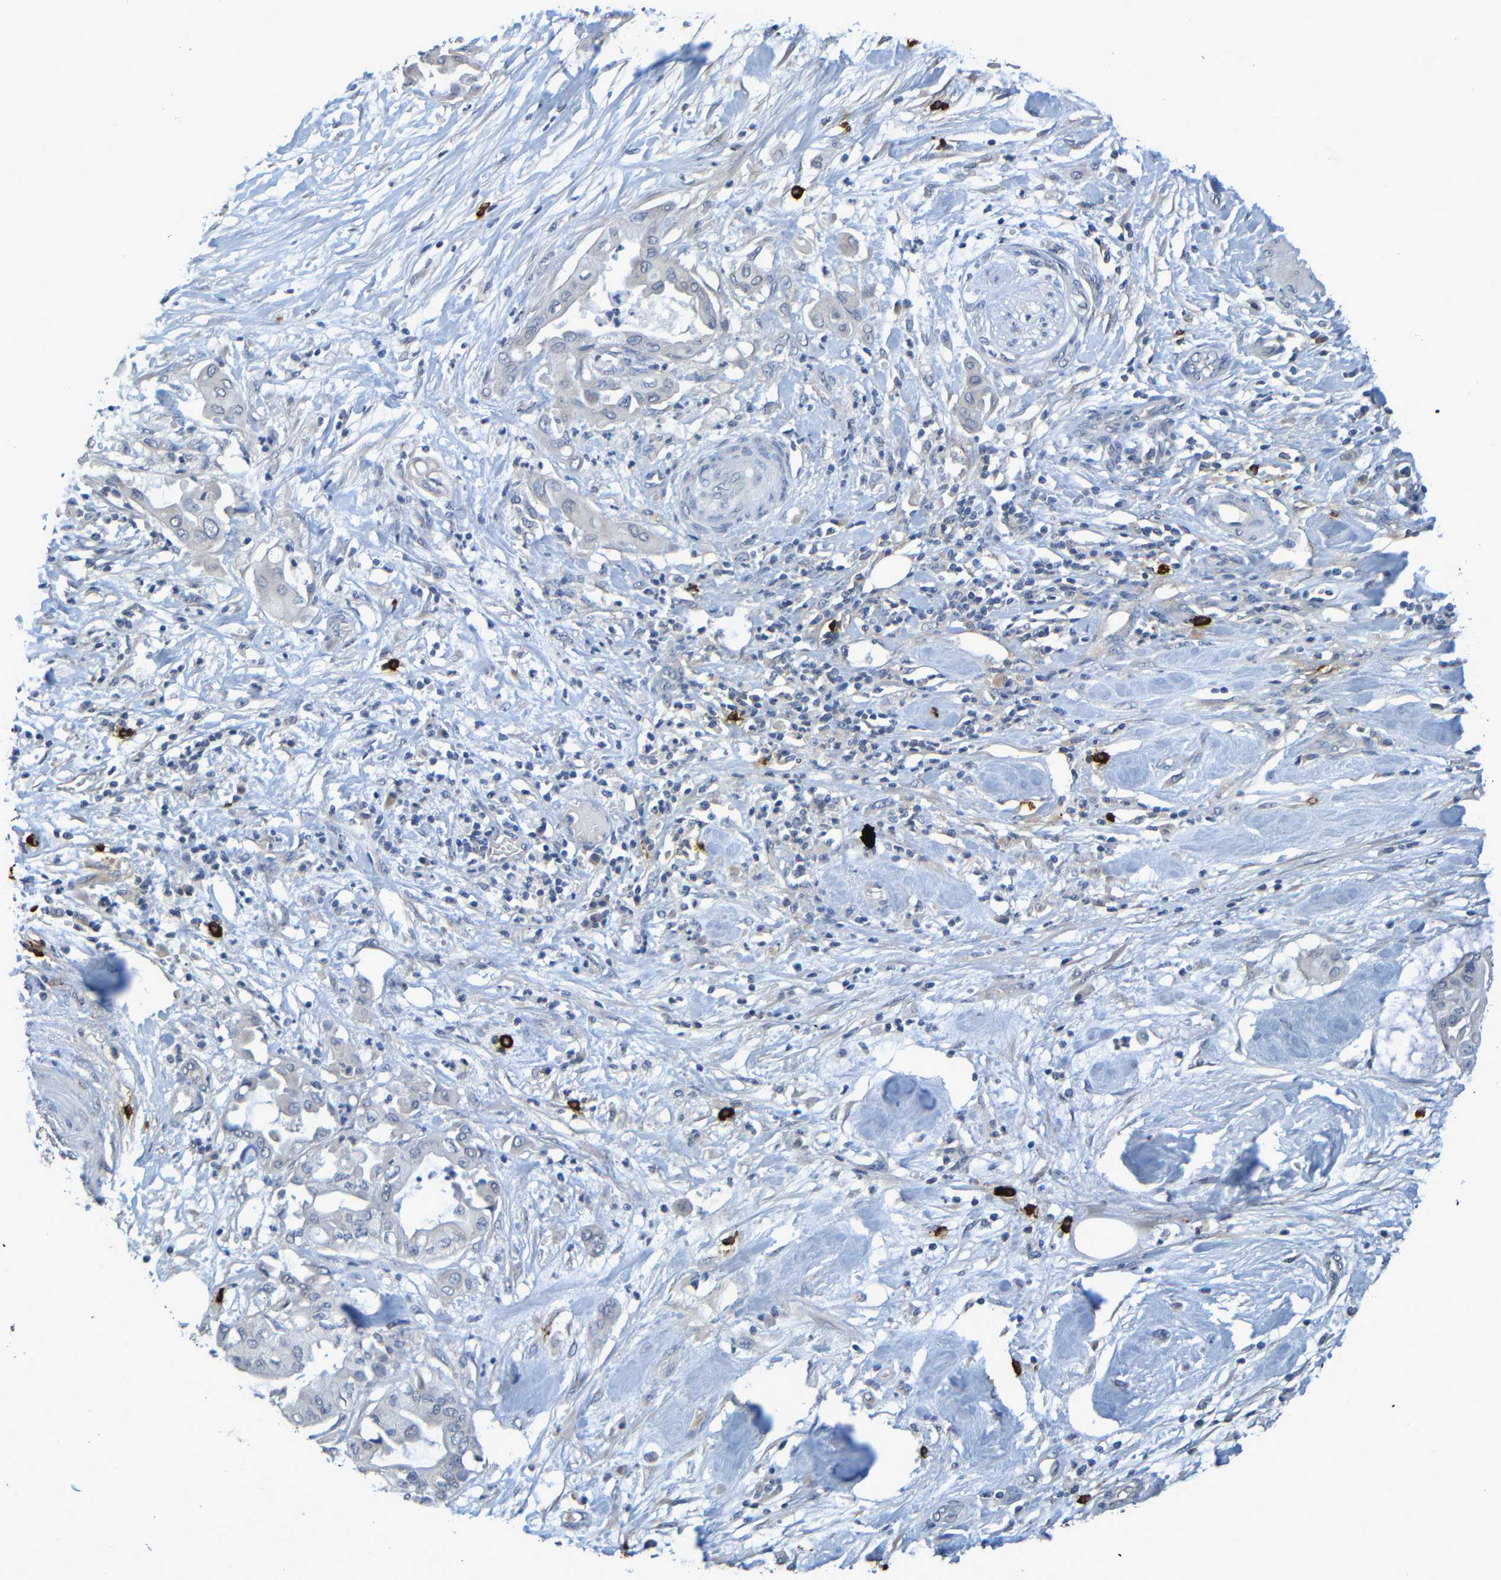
{"staining": {"intensity": "negative", "quantity": "none", "location": "none"}, "tissue": "pancreatic cancer", "cell_type": "Tumor cells", "image_type": "cancer", "snomed": [{"axis": "morphology", "description": "Adenocarcinoma, NOS"}, {"axis": "morphology", "description": "Adenocarcinoma, metastatic, NOS"}, {"axis": "topography", "description": "Lymph node"}, {"axis": "topography", "description": "Pancreas"}, {"axis": "topography", "description": "Duodenum"}], "caption": "Protein analysis of metastatic adenocarcinoma (pancreatic) reveals no significant expression in tumor cells. Nuclei are stained in blue.", "gene": "C3AR1", "patient": {"sex": "female", "age": 64}}